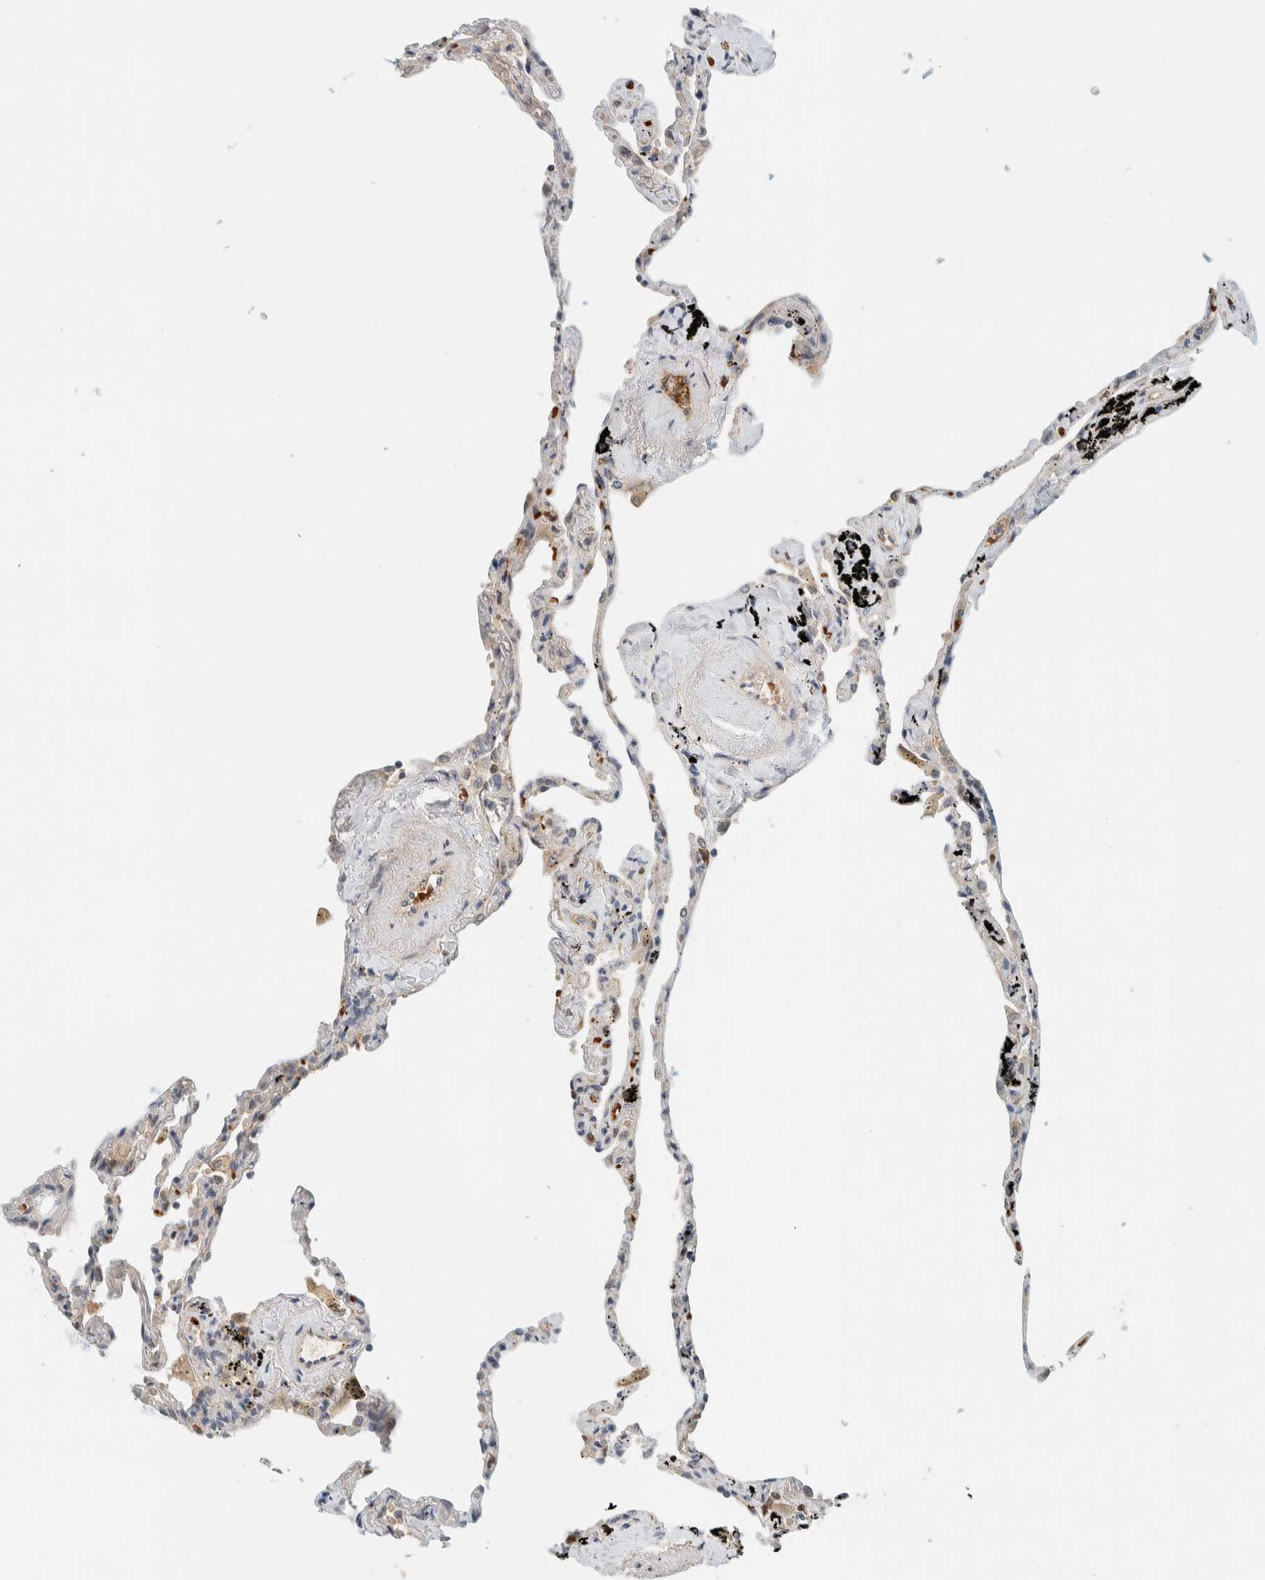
{"staining": {"intensity": "moderate", "quantity": ">75%", "location": "cytoplasmic/membranous"}, "tissue": "lung", "cell_type": "Alveolar cells", "image_type": "normal", "snomed": [{"axis": "morphology", "description": "Normal tissue, NOS"}, {"axis": "topography", "description": "Lung"}], "caption": "Moderate cytoplasmic/membranous protein positivity is identified in about >75% of alveolar cells in lung. Immunohistochemistry stains the protein in brown and the nuclei are stained blue.", "gene": "TSTD2", "patient": {"sex": "male", "age": 59}}